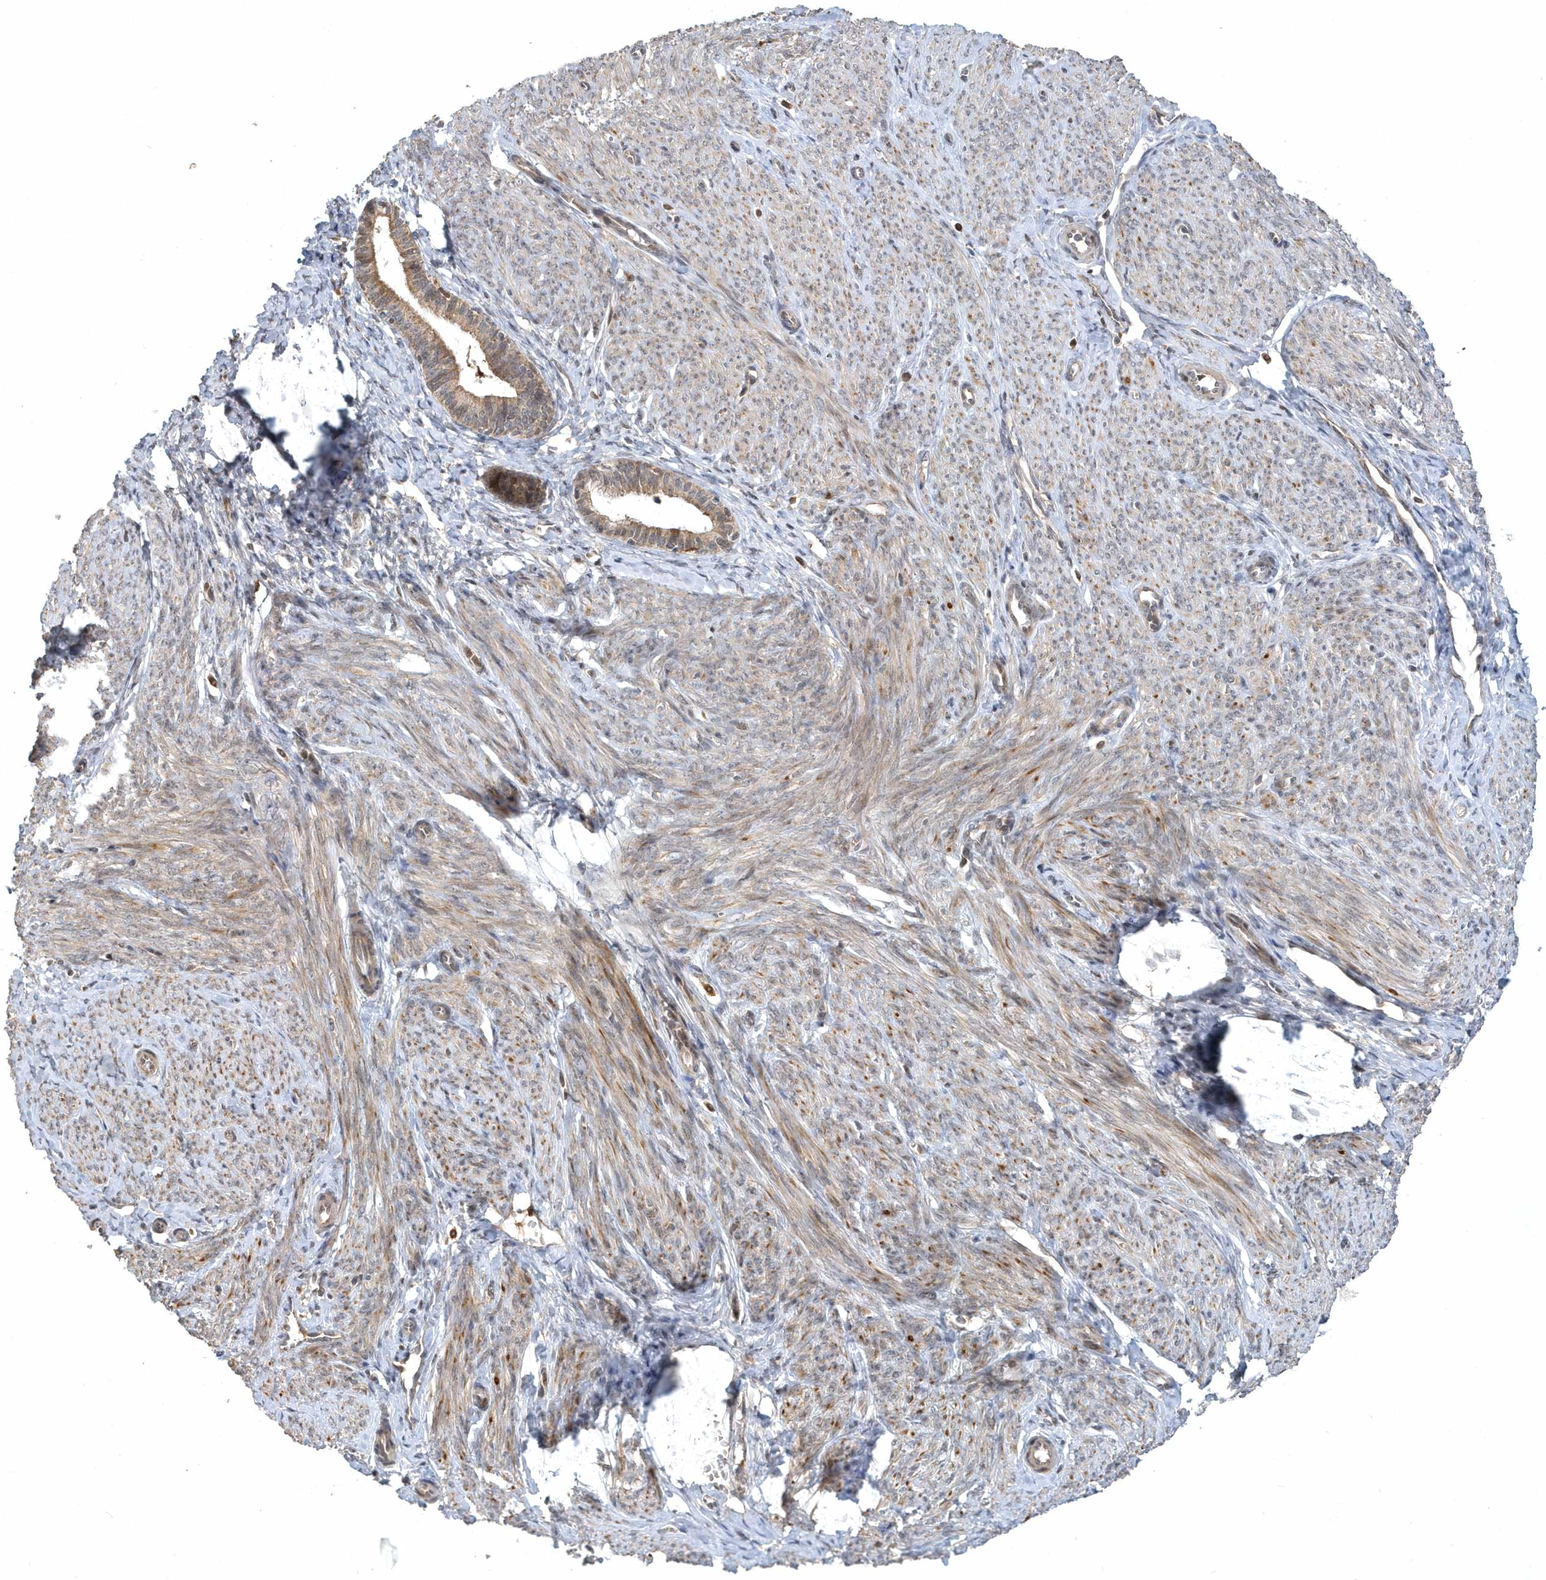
{"staining": {"intensity": "moderate", "quantity": "25%-75%", "location": "cytoplasmic/membranous,nuclear"}, "tissue": "endometrium", "cell_type": "Cells in endometrial stroma", "image_type": "normal", "snomed": [{"axis": "morphology", "description": "Normal tissue, NOS"}, {"axis": "topography", "description": "Endometrium"}], "caption": "High-magnification brightfield microscopy of unremarkable endometrium stained with DAB (brown) and counterstained with hematoxylin (blue). cells in endometrial stroma exhibit moderate cytoplasmic/membranous,nuclear positivity is appreciated in approximately25%-75% of cells.", "gene": "TRAIP", "patient": {"sex": "female", "age": 72}}